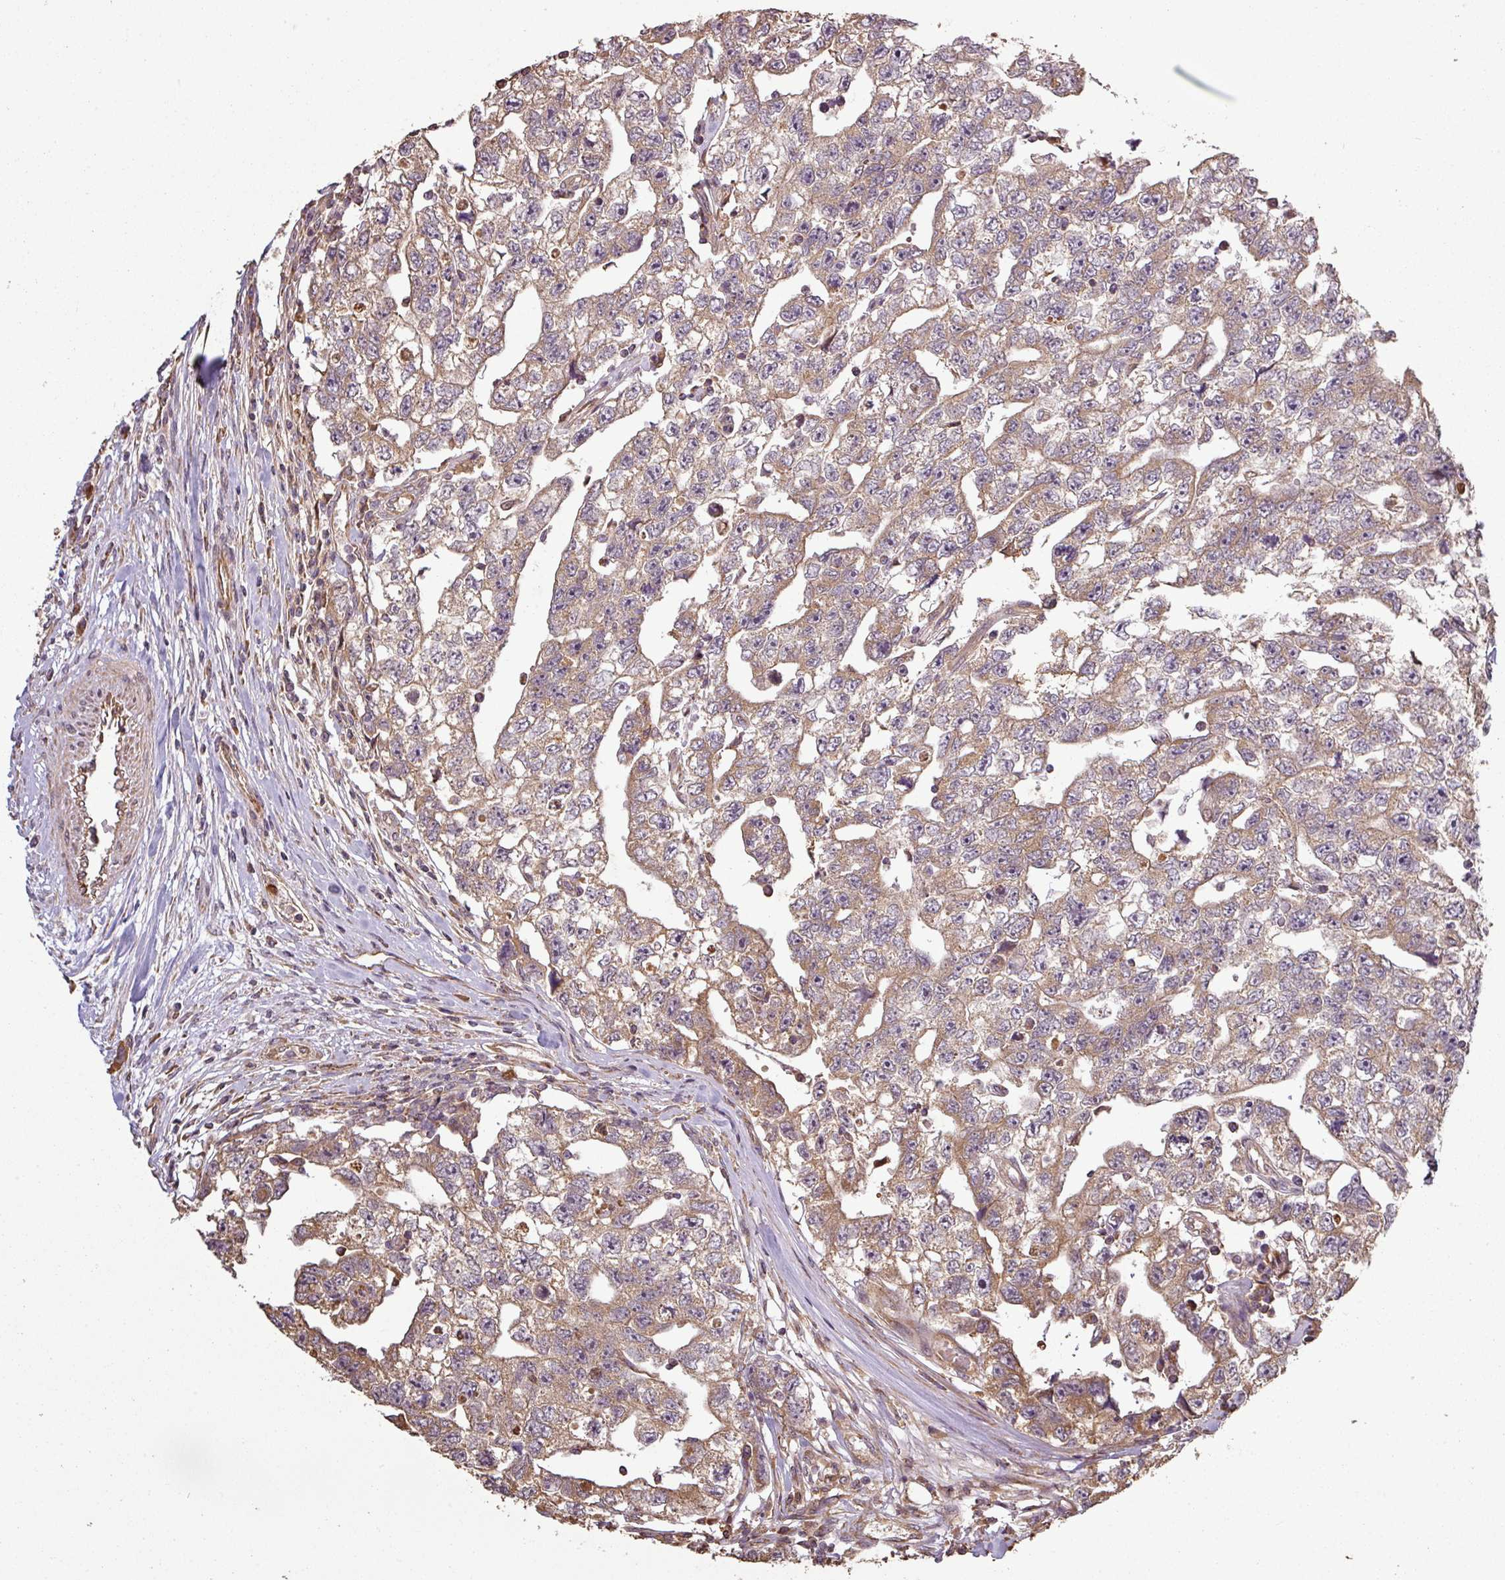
{"staining": {"intensity": "moderate", "quantity": ">75%", "location": "cytoplasmic/membranous"}, "tissue": "testis cancer", "cell_type": "Tumor cells", "image_type": "cancer", "snomed": [{"axis": "morphology", "description": "Carcinoma, Embryonal, NOS"}, {"axis": "topography", "description": "Testis"}], "caption": "Immunohistochemistry of testis cancer (embryonal carcinoma) displays medium levels of moderate cytoplasmic/membranous staining in about >75% of tumor cells.", "gene": "PLEKHM1", "patient": {"sex": "male", "age": 22}}